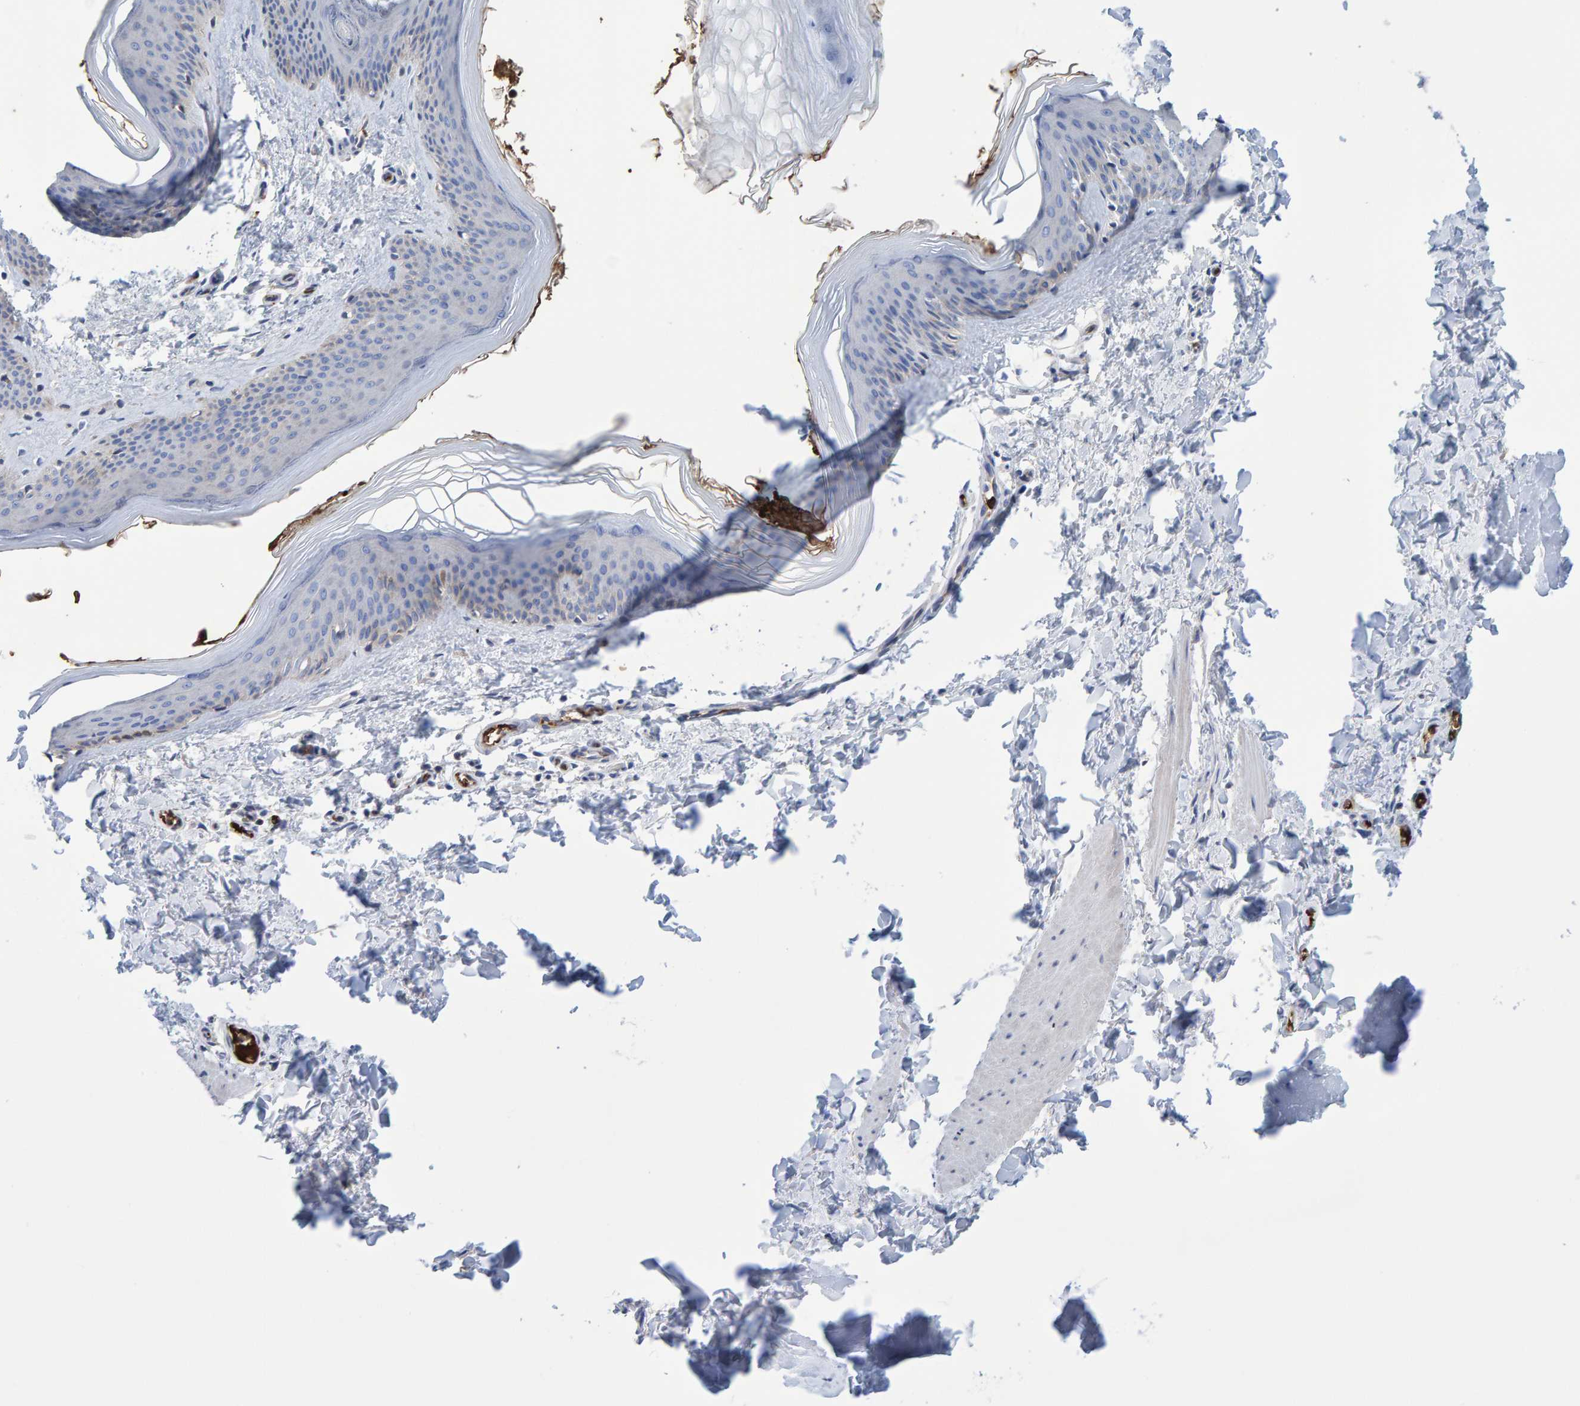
{"staining": {"intensity": "negative", "quantity": "none", "location": "none"}, "tissue": "skin", "cell_type": "Fibroblasts", "image_type": "normal", "snomed": [{"axis": "morphology", "description": "Normal tissue, NOS"}, {"axis": "topography", "description": "Skin"}], "caption": "This is an immunohistochemistry histopathology image of benign human skin. There is no positivity in fibroblasts.", "gene": "VPS9D1", "patient": {"sex": "female", "age": 27}}